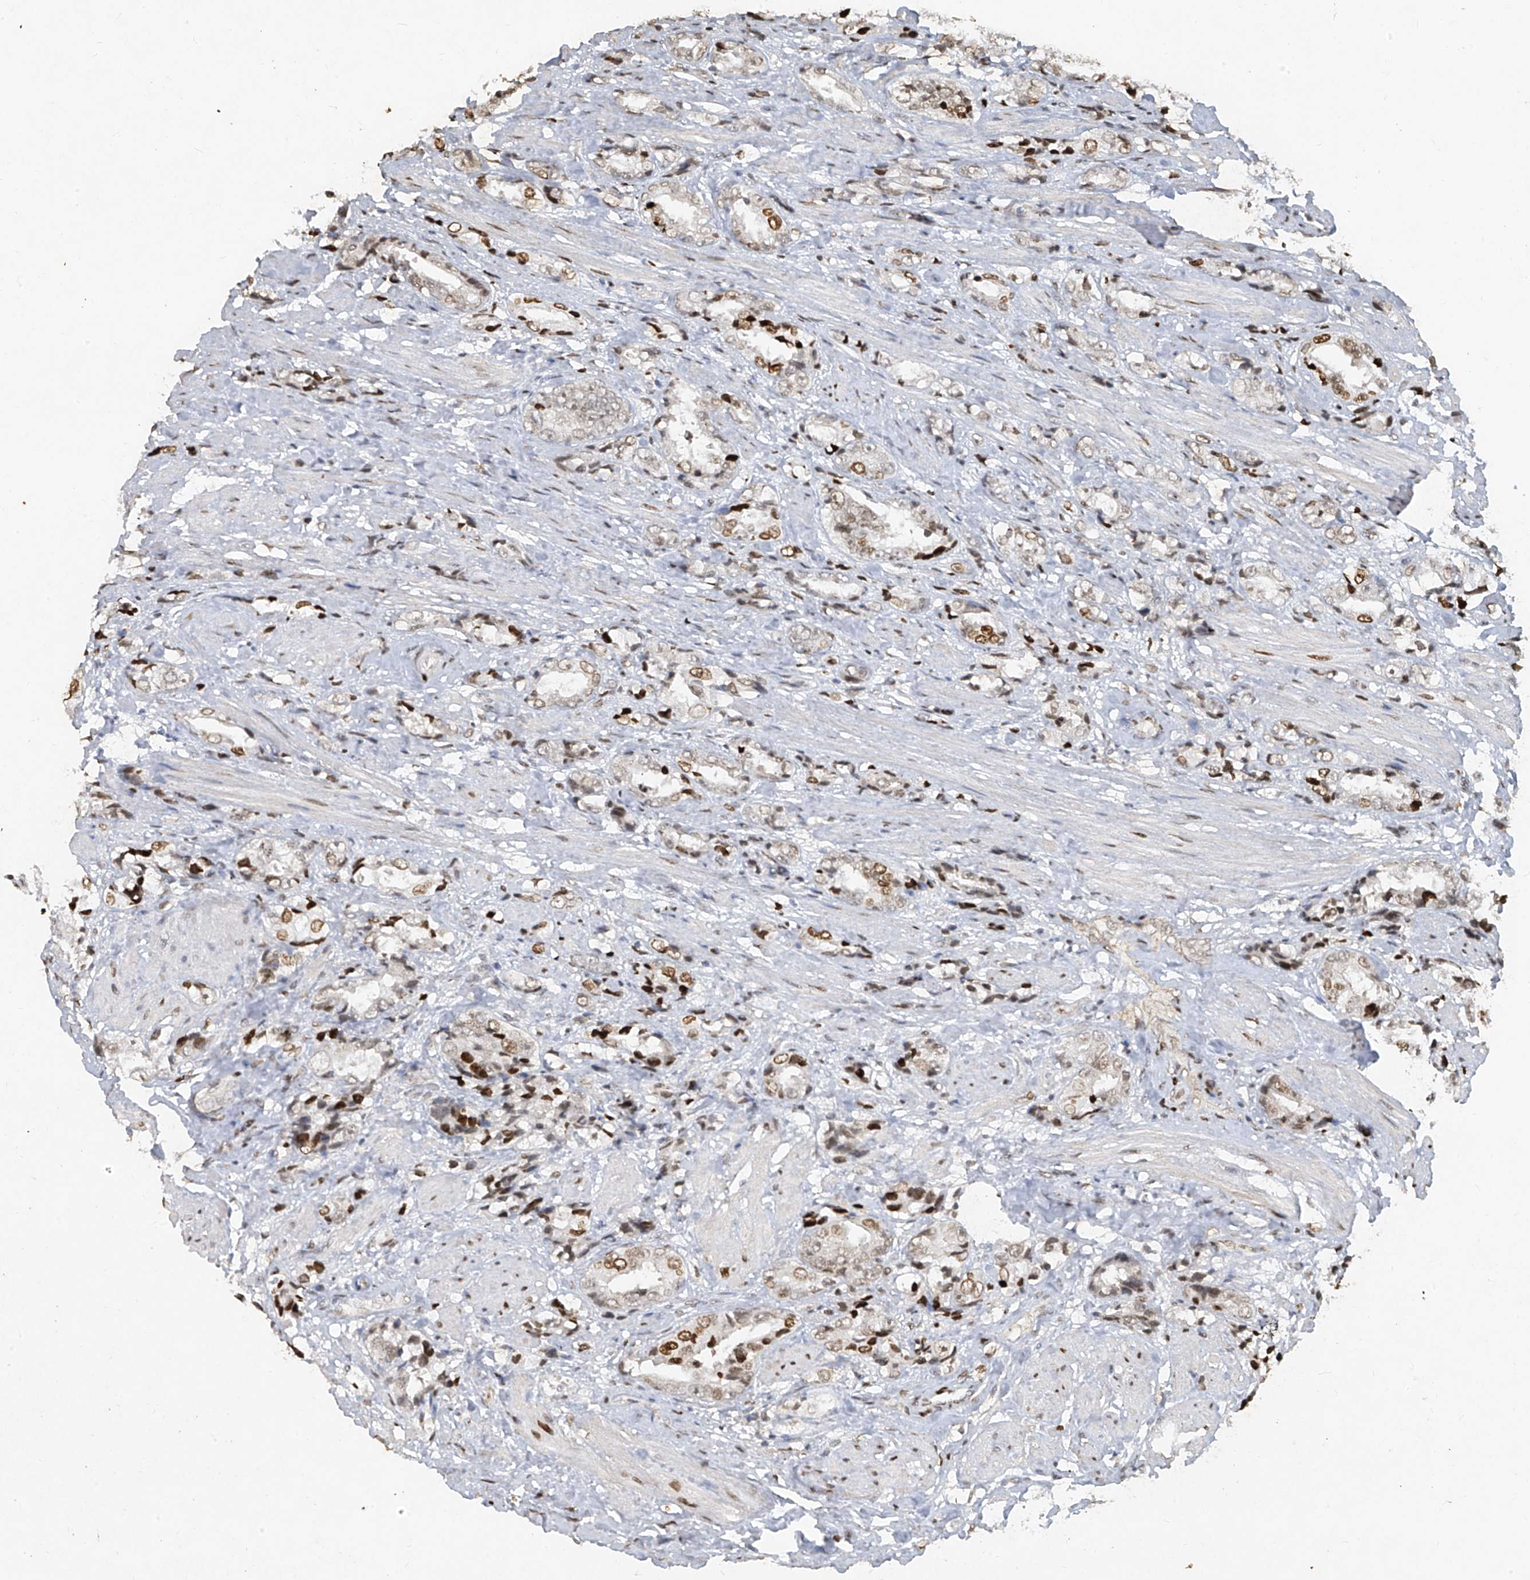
{"staining": {"intensity": "moderate", "quantity": "<25%", "location": "nuclear"}, "tissue": "prostate cancer", "cell_type": "Tumor cells", "image_type": "cancer", "snomed": [{"axis": "morphology", "description": "Adenocarcinoma, High grade"}, {"axis": "topography", "description": "Prostate"}], "caption": "High-grade adenocarcinoma (prostate) stained with a brown dye displays moderate nuclear positive positivity in approximately <25% of tumor cells.", "gene": "ATRIP", "patient": {"sex": "male", "age": 61}}